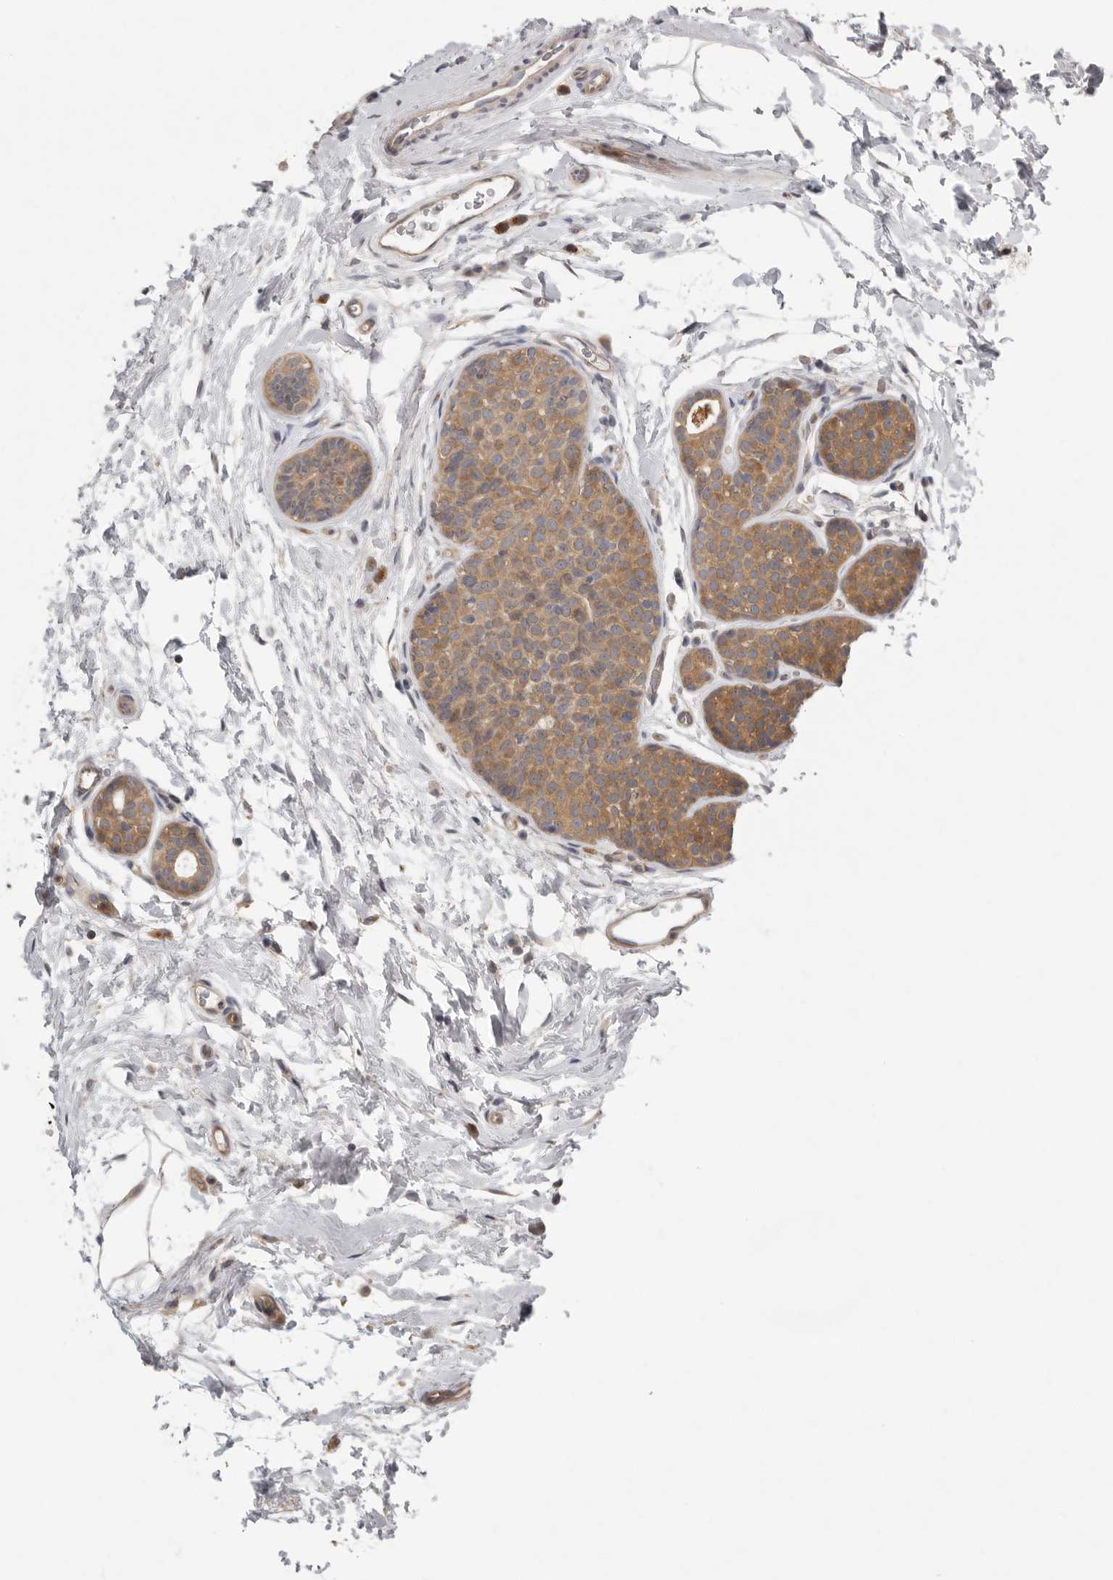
{"staining": {"intensity": "moderate", "quantity": ">75%", "location": "cytoplasmic/membranous"}, "tissue": "breast cancer", "cell_type": "Tumor cells", "image_type": "cancer", "snomed": [{"axis": "morphology", "description": "Lobular carcinoma, in situ"}, {"axis": "morphology", "description": "Lobular carcinoma"}, {"axis": "topography", "description": "Breast"}], "caption": "Immunohistochemistry image of breast cancer stained for a protein (brown), which reveals medium levels of moderate cytoplasmic/membranous positivity in about >75% of tumor cells.", "gene": "RALGPS2", "patient": {"sex": "female", "age": 41}}